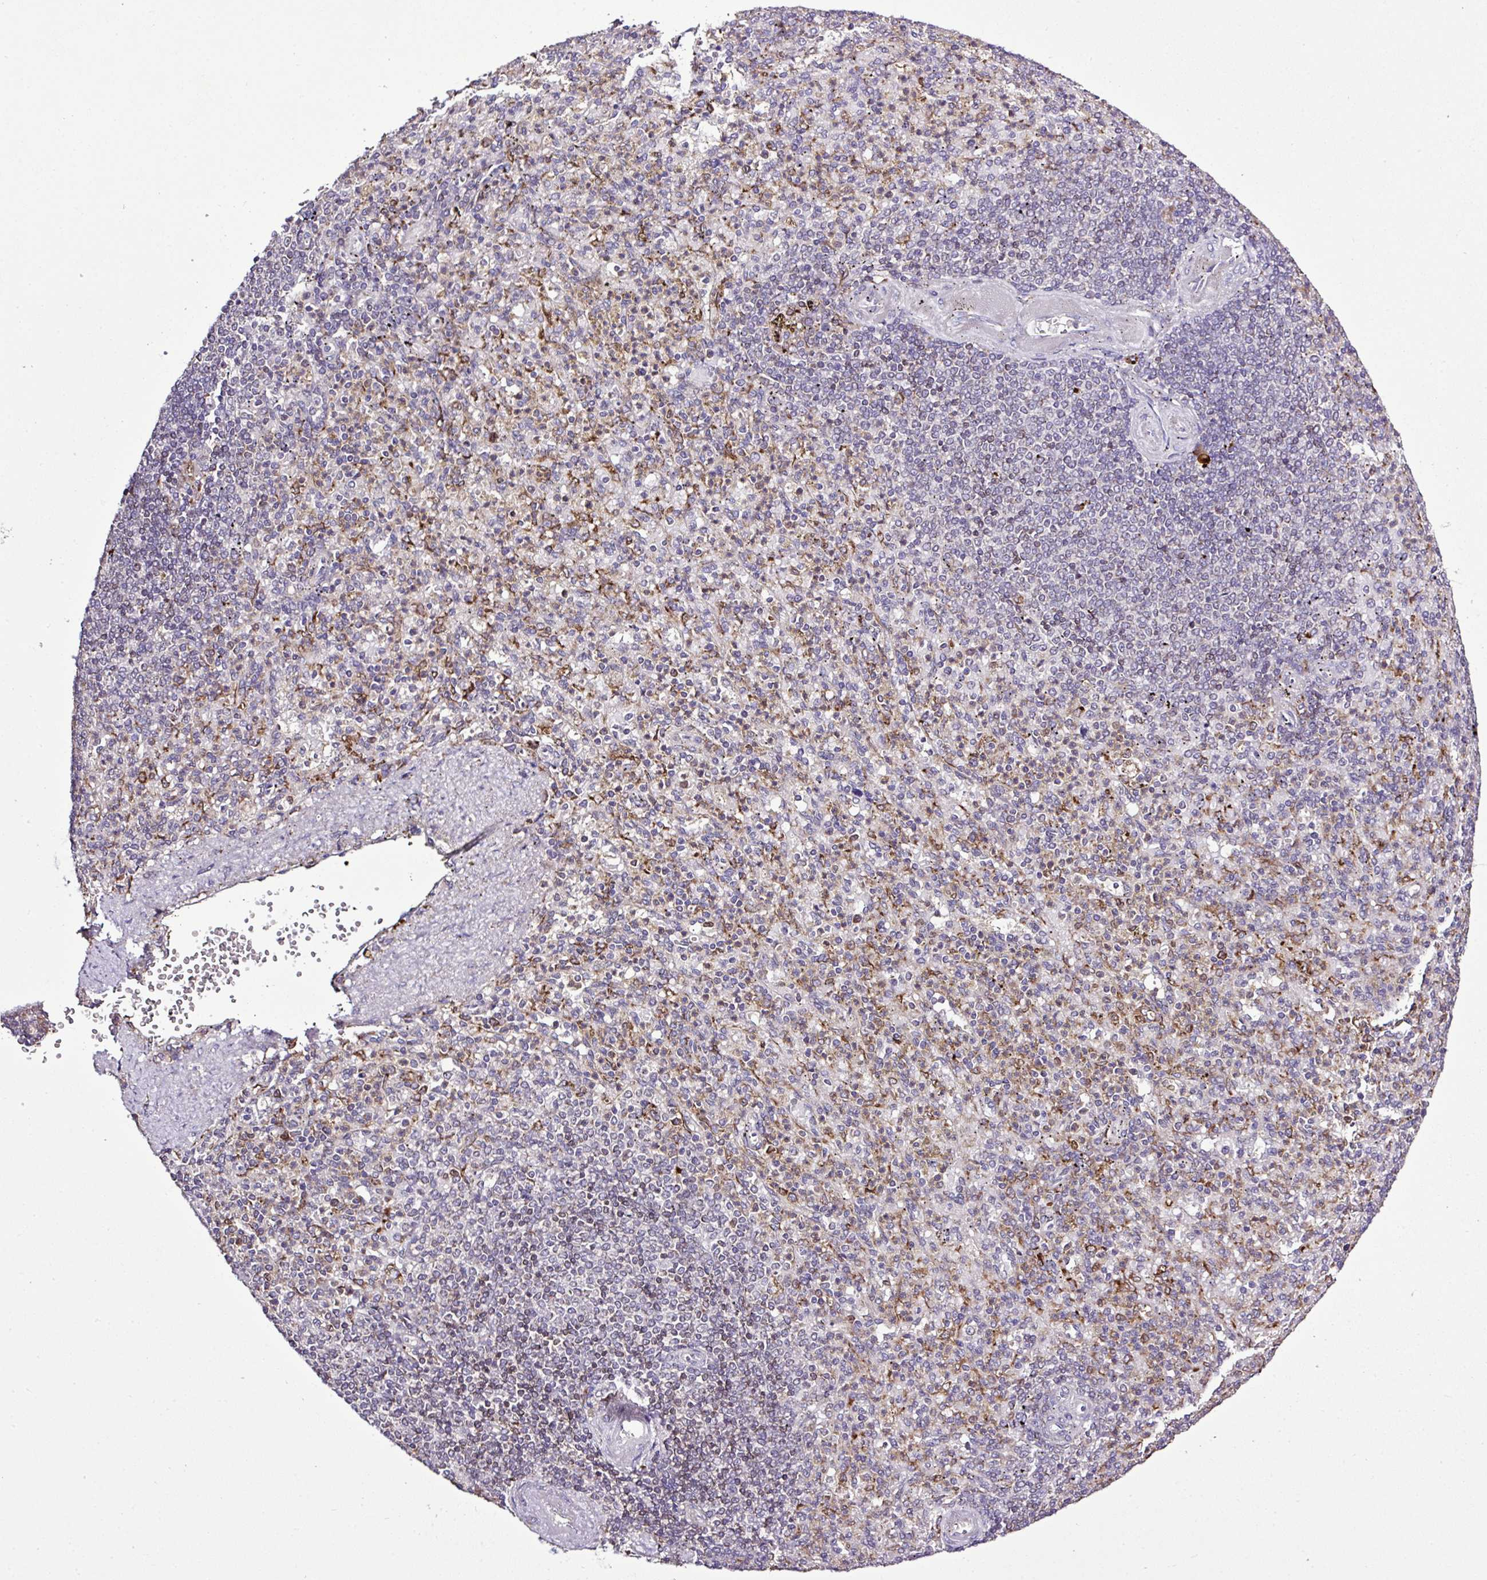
{"staining": {"intensity": "negative", "quantity": "none", "location": "none"}, "tissue": "spleen", "cell_type": "Cells in red pulp", "image_type": "normal", "snomed": [{"axis": "morphology", "description": "Normal tissue, NOS"}, {"axis": "topography", "description": "Spleen"}], "caption": "Cells in red pulp are negative for protein expression in benign human spleen. (Brightfield microscopy of DAB IHC at high magnification).", "gene": "SMCO4", "patient": {"sex": "female", "age": 74}}